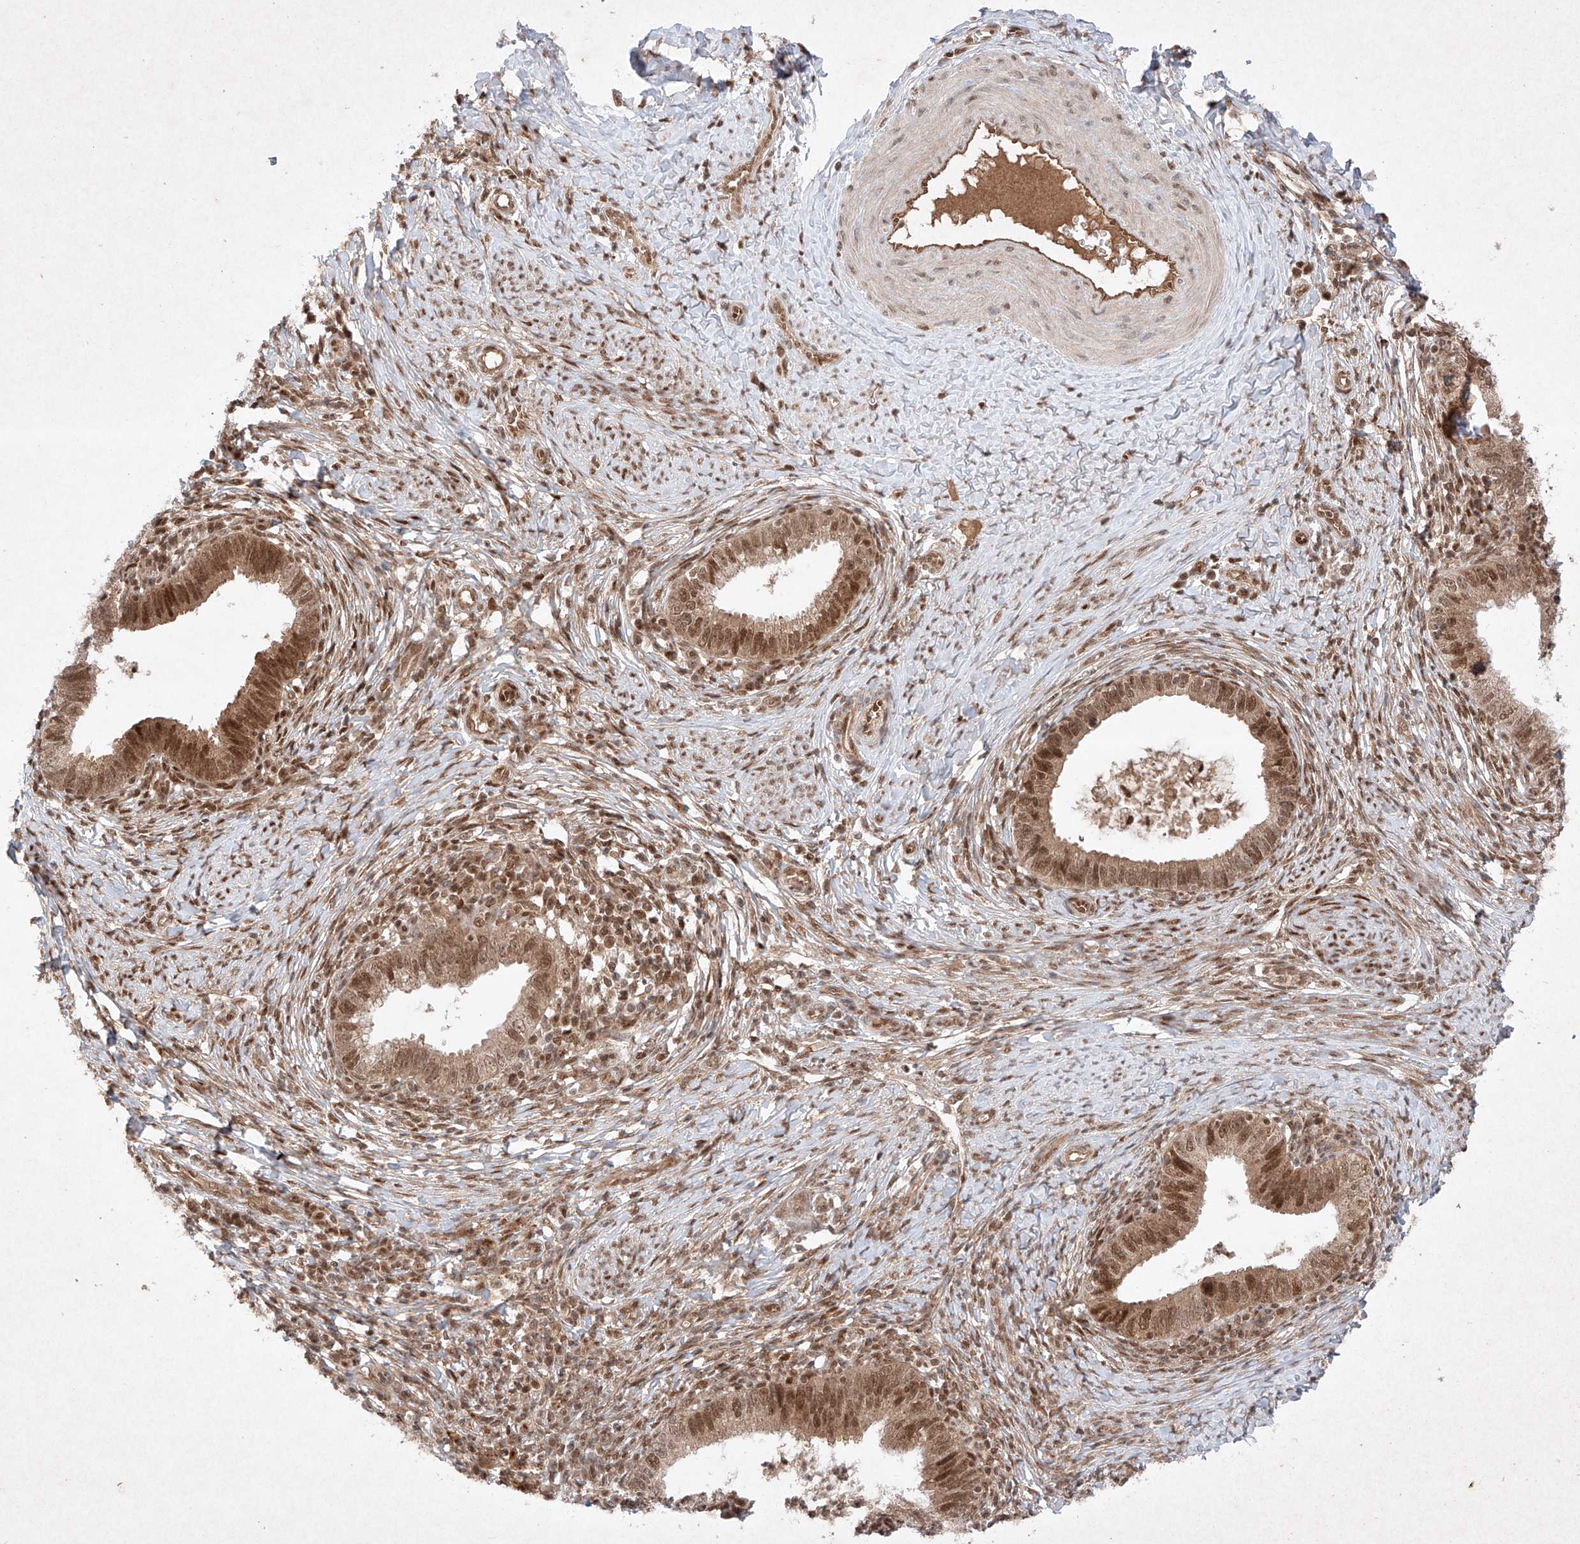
{"staining": {"intensity": "moderate", "quantity": ">75%", "location": "cytoplasmic/membranous,nuclear"}, "tissue": "cervical cancer", "cell_type": "Tumor cells", "image_type": "cancer", "snomed": [{"axis": "morphology", "description": "Adenocarcinoma, NOS"}, {"axis": "topography", "description": "Cervix"}], "caption": "Immunohistochemistry staining of cervical adenocarcinoma, which shows medium levels of moderate cytoplasmic/membranous and nuclear positivity in approximately >75% of tumor cells indicating moderate cytoplasmic/membranous and nuclear protein positivity. The staining was performed using DAB (3,3'-diaminobenzidine) (brown) for protein detection and nuclei were counterstained in hematoxylin (blue).", "gene": "RNF31", "patient": {"sex": "female", "age": 36}}